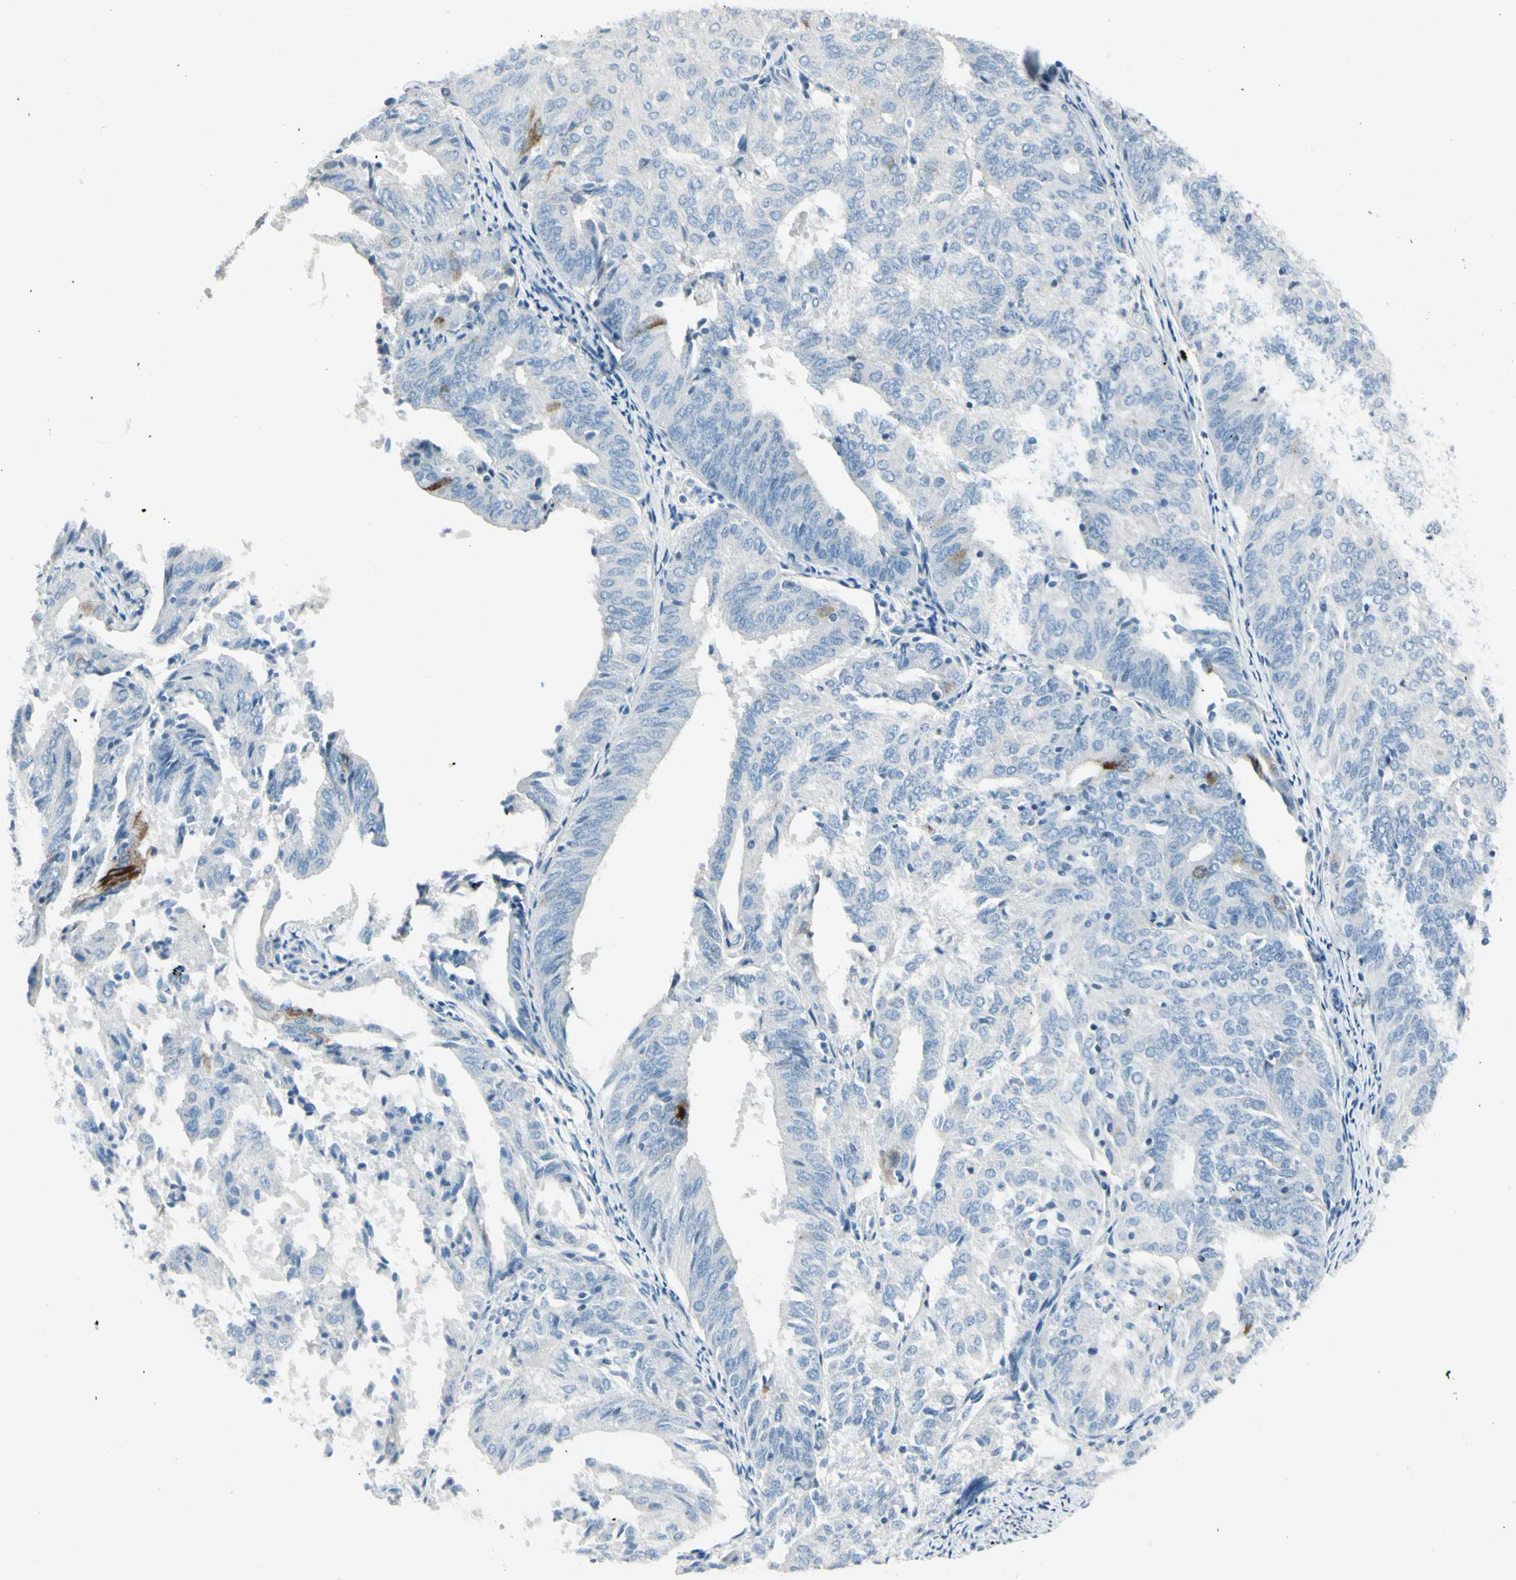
{"staining": {"intensity": "negative", "quantity": "none", "location": "none"}, "tissue": "endometrial cancer", "cell_type": "Tumor cells", "image_type": "cancer", "snomed": [{"axis": "morphology", "description": "Adenocarcinoma, NOS"}, {"axis": "topography", "description": "Uterus"}], "caption": "This is an immunohistochemistry histopathology image of endometrial adenocarcinoma. There is no staining in tumor cells.", "gene": "DLG4", "patient": {"sex": "female", "age": 60}}